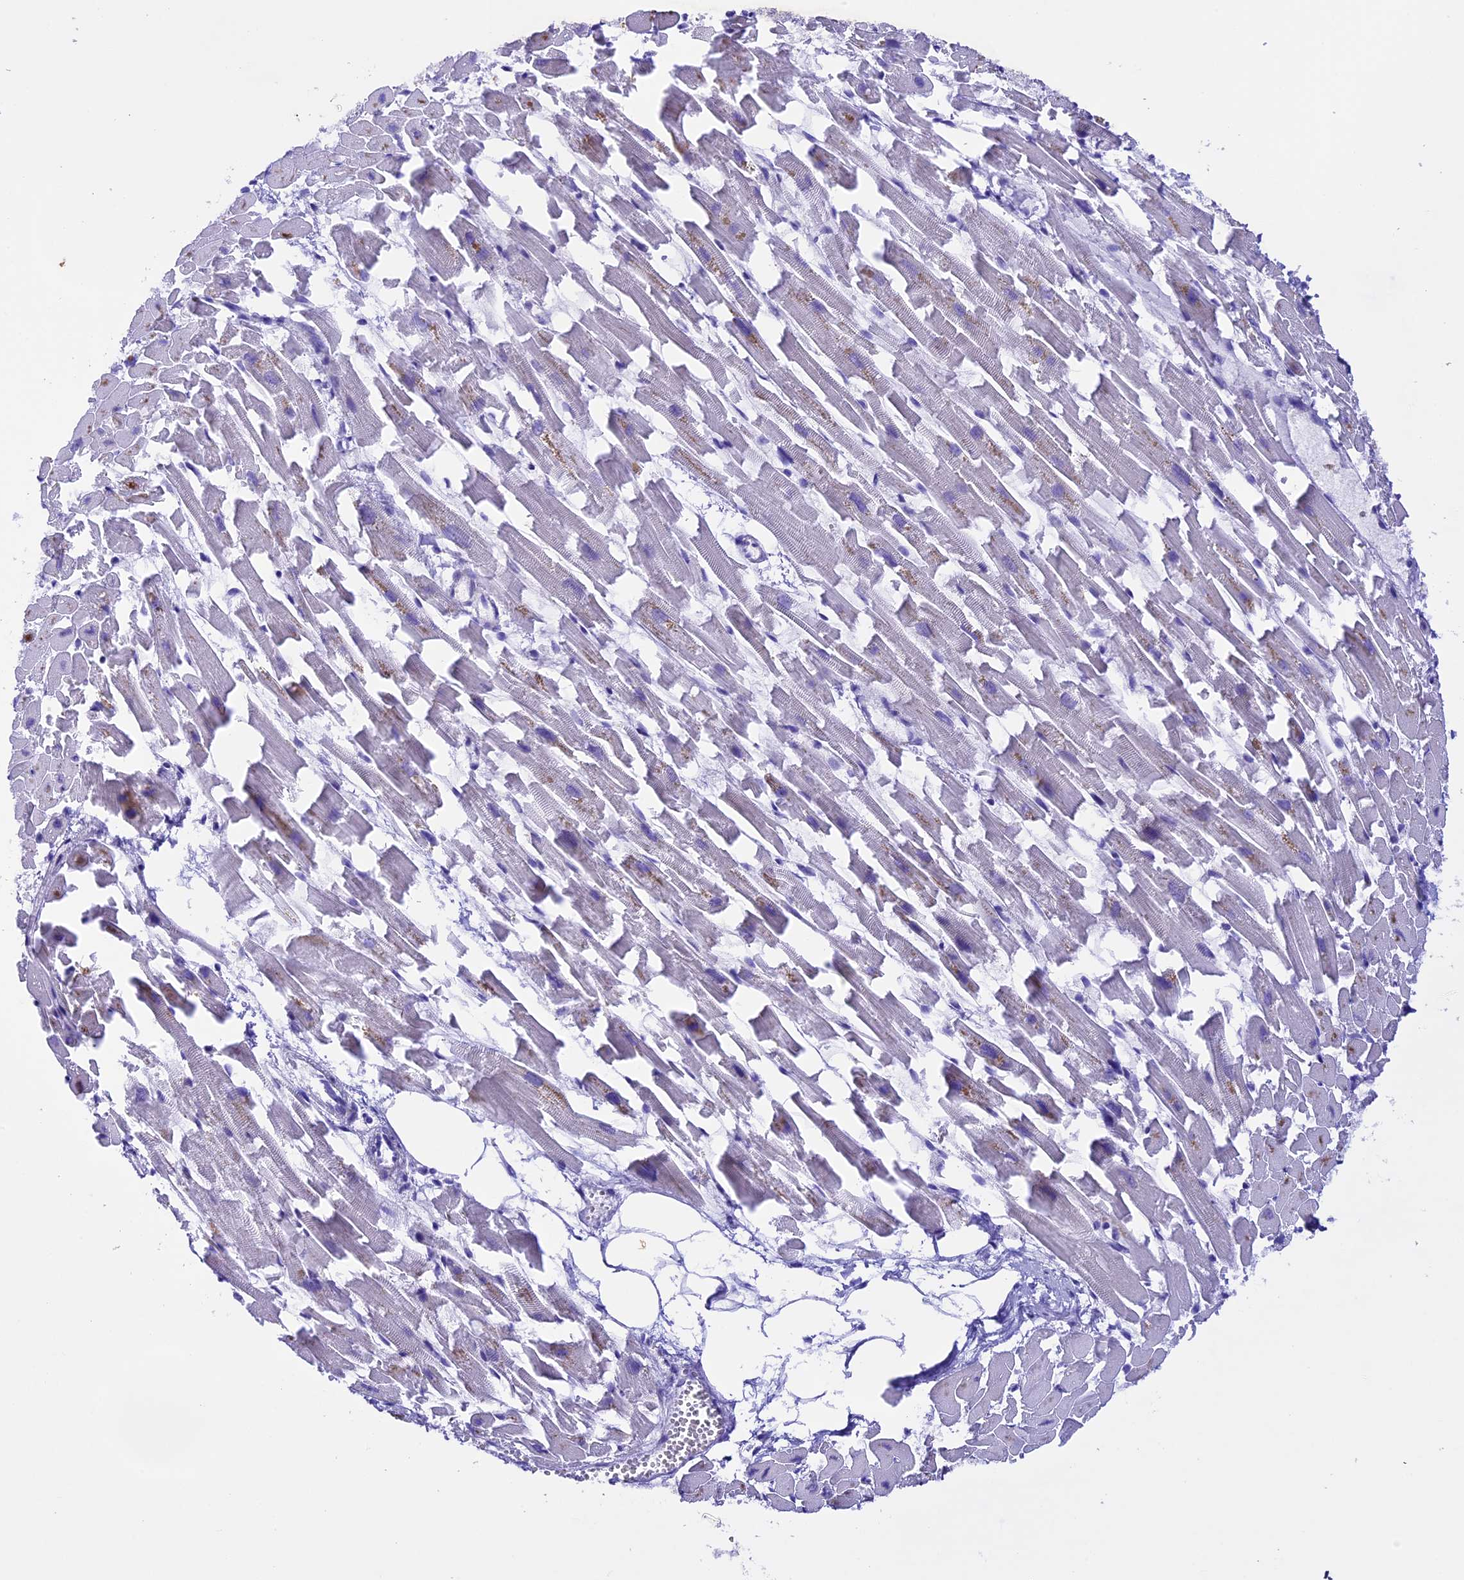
{"staining": {"intensity": "negative", "quantity": "none", "location": "none"}, "tissue": "heart muscle", "cell_type": "Cardiomyocytes", "image_type": "normal", "snomed": [{"axis": "morphology", "description": "Normal tissue, NOS"}, {"axis": "topography", "description": "Heart"}], "caption": "This is an IHC image of unremarkable human heart muscle. There is no positivity in cardiomyocytes.", "gene": "XKR7", "patient": {"sex": "female", "age": 64}}